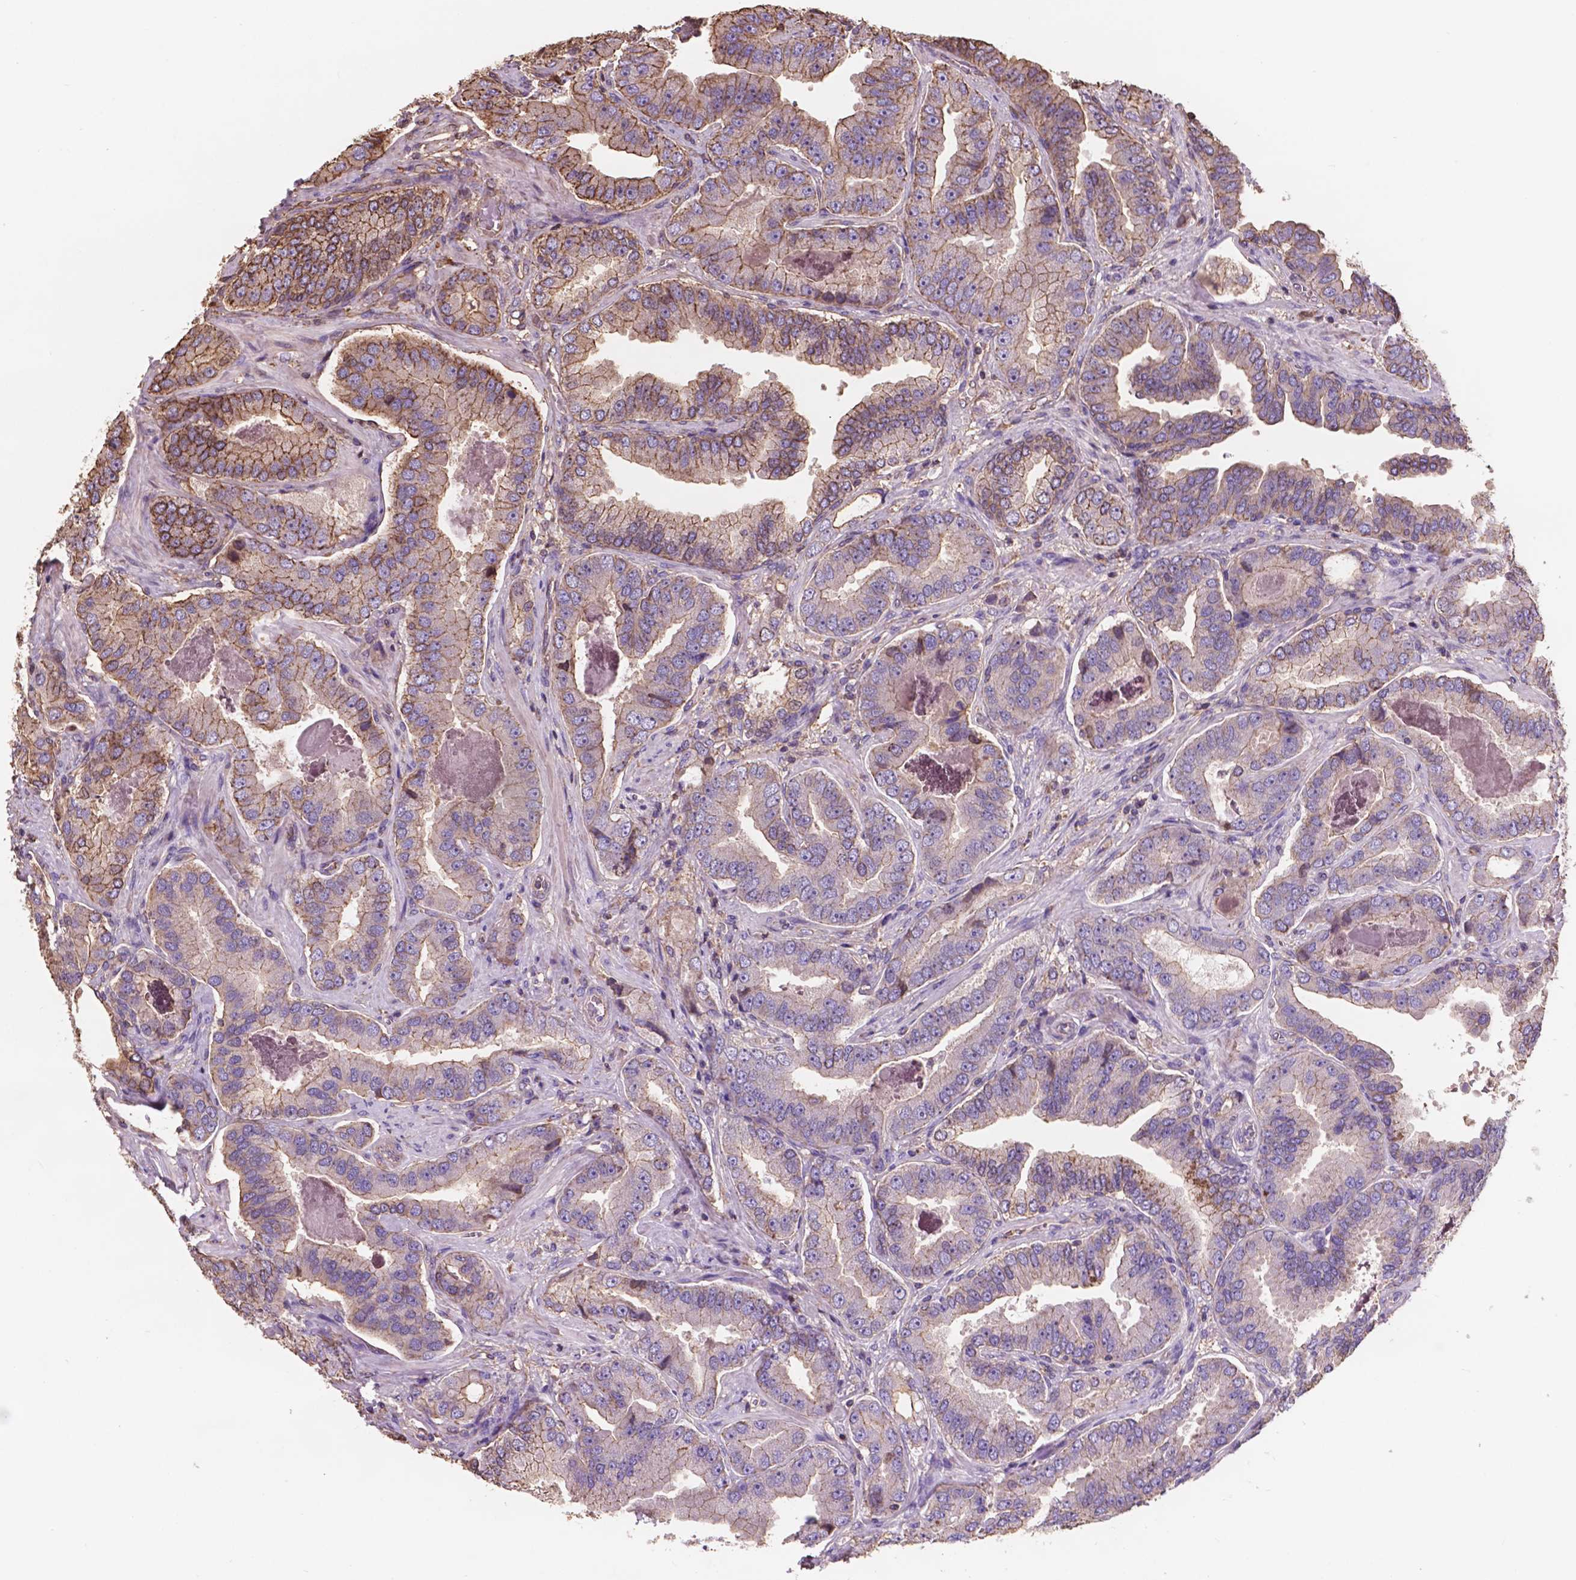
{"staining": {"intensity": "moderate", "quantity": "25%-75%", "location": "cytoplasmic/membranous"}, "tissue": "prostate cancer", "cell_type": "Tumor cells", "image_type": "cancer", "snomed": [{"axis": "morphology", "description": "Adenocarcinoma, NOS"}, {"axis": "topography", "description": "Prostate"}], "caption": "Prostate cancer stained for a protein (brown) displays moderate cytoplasmic/membranous positive staining in approximately 25%-75% of tumor cells.", "gene": "NIPA2", "patient": {"sex": "male", "age": 64}}